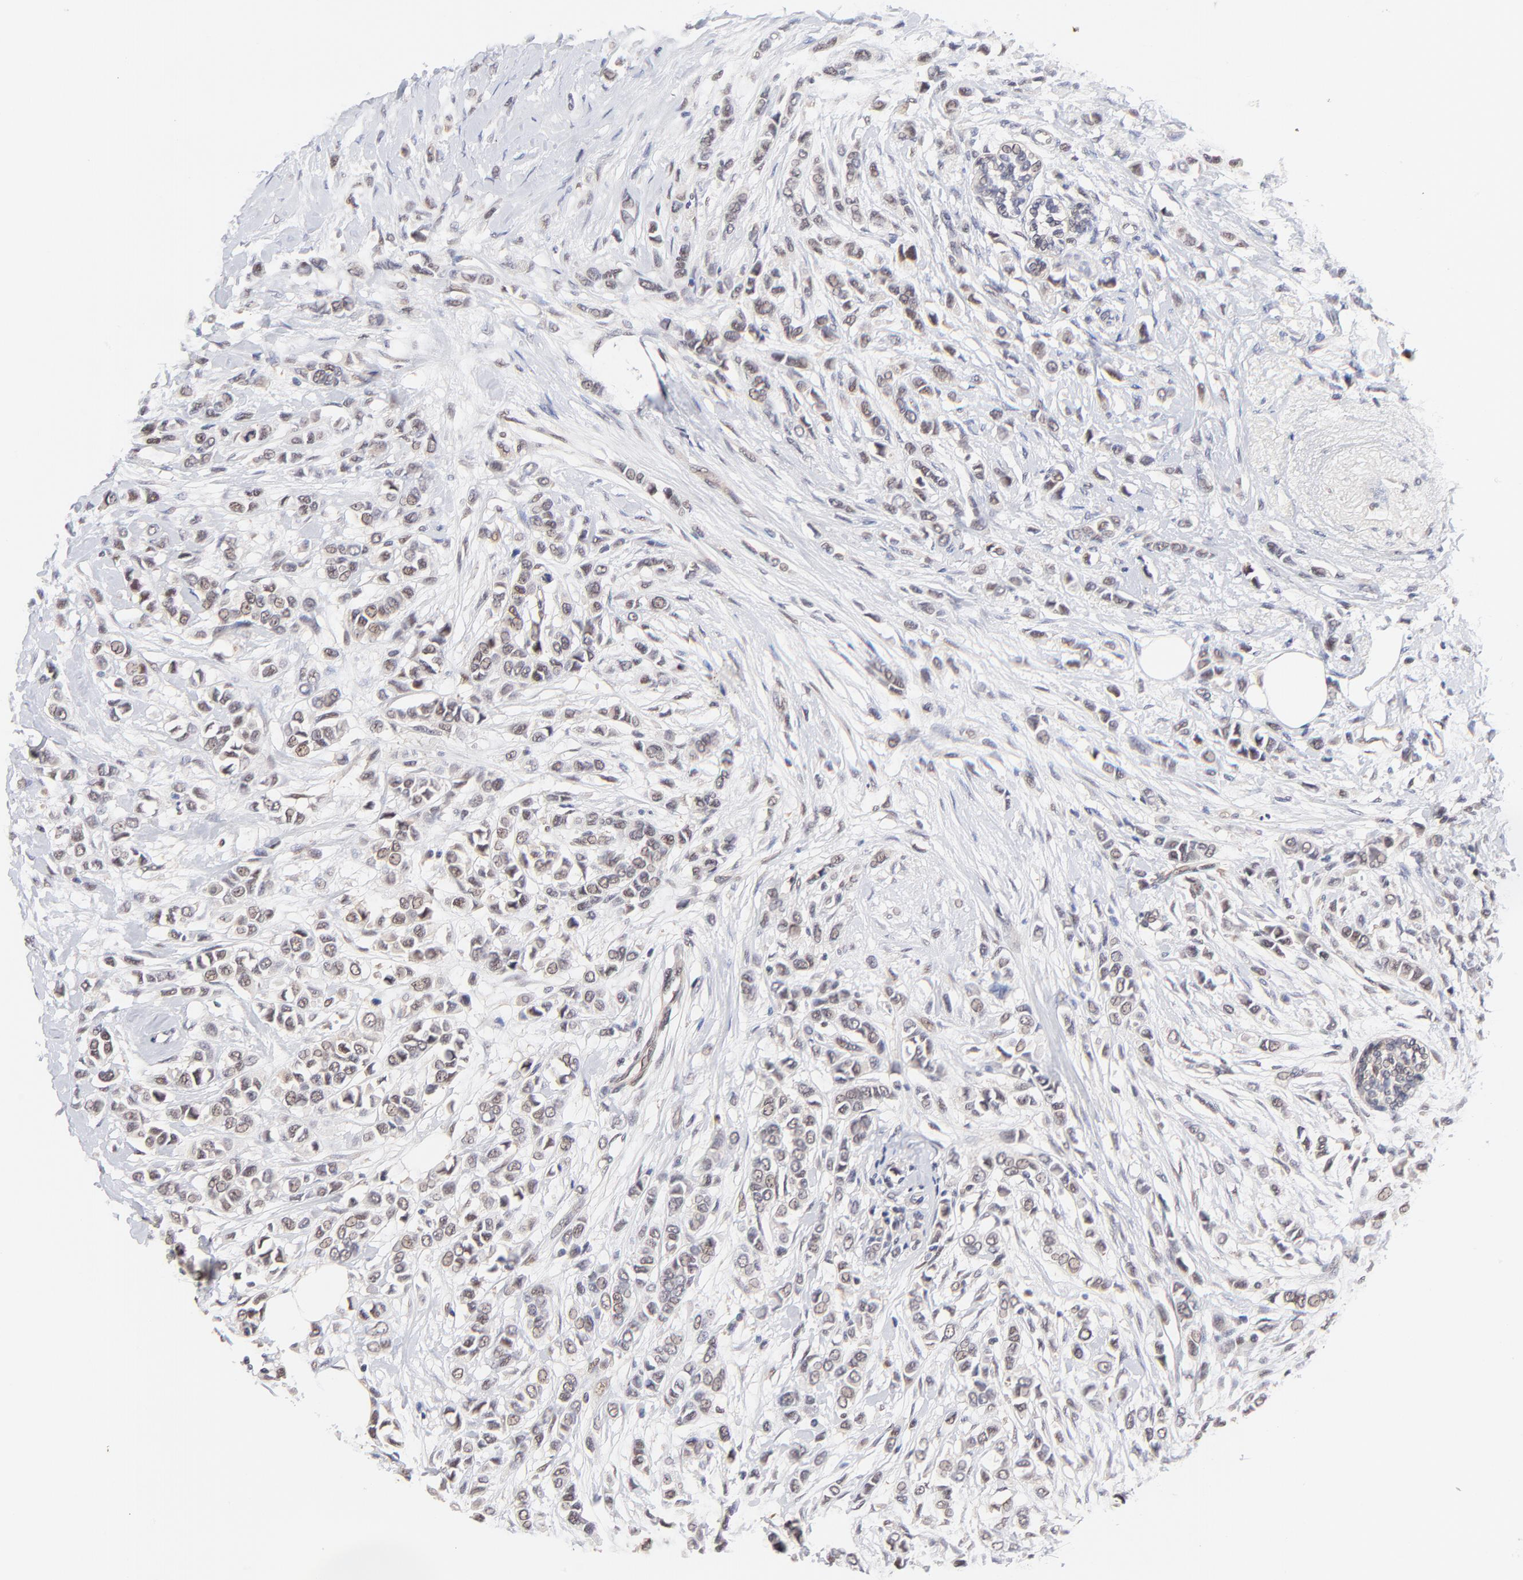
{"staining": {"intensity": "weak", "quantity": "<25%", "location": "nuclear"}, "tissue": "breast cancer", "cell_type": "Tumor cells", "image_type": "cancer", "snomed": [{"axis": "morphology", "description": "Lobular carcinoma"}, {"axis": "topography", "description": "Breast"}], "caption": "Tumor cells show no significant protein staining in breast lobular carcinoma.", "gene": "PSMC4", "patient": {"sex": "female", "age": 51}}